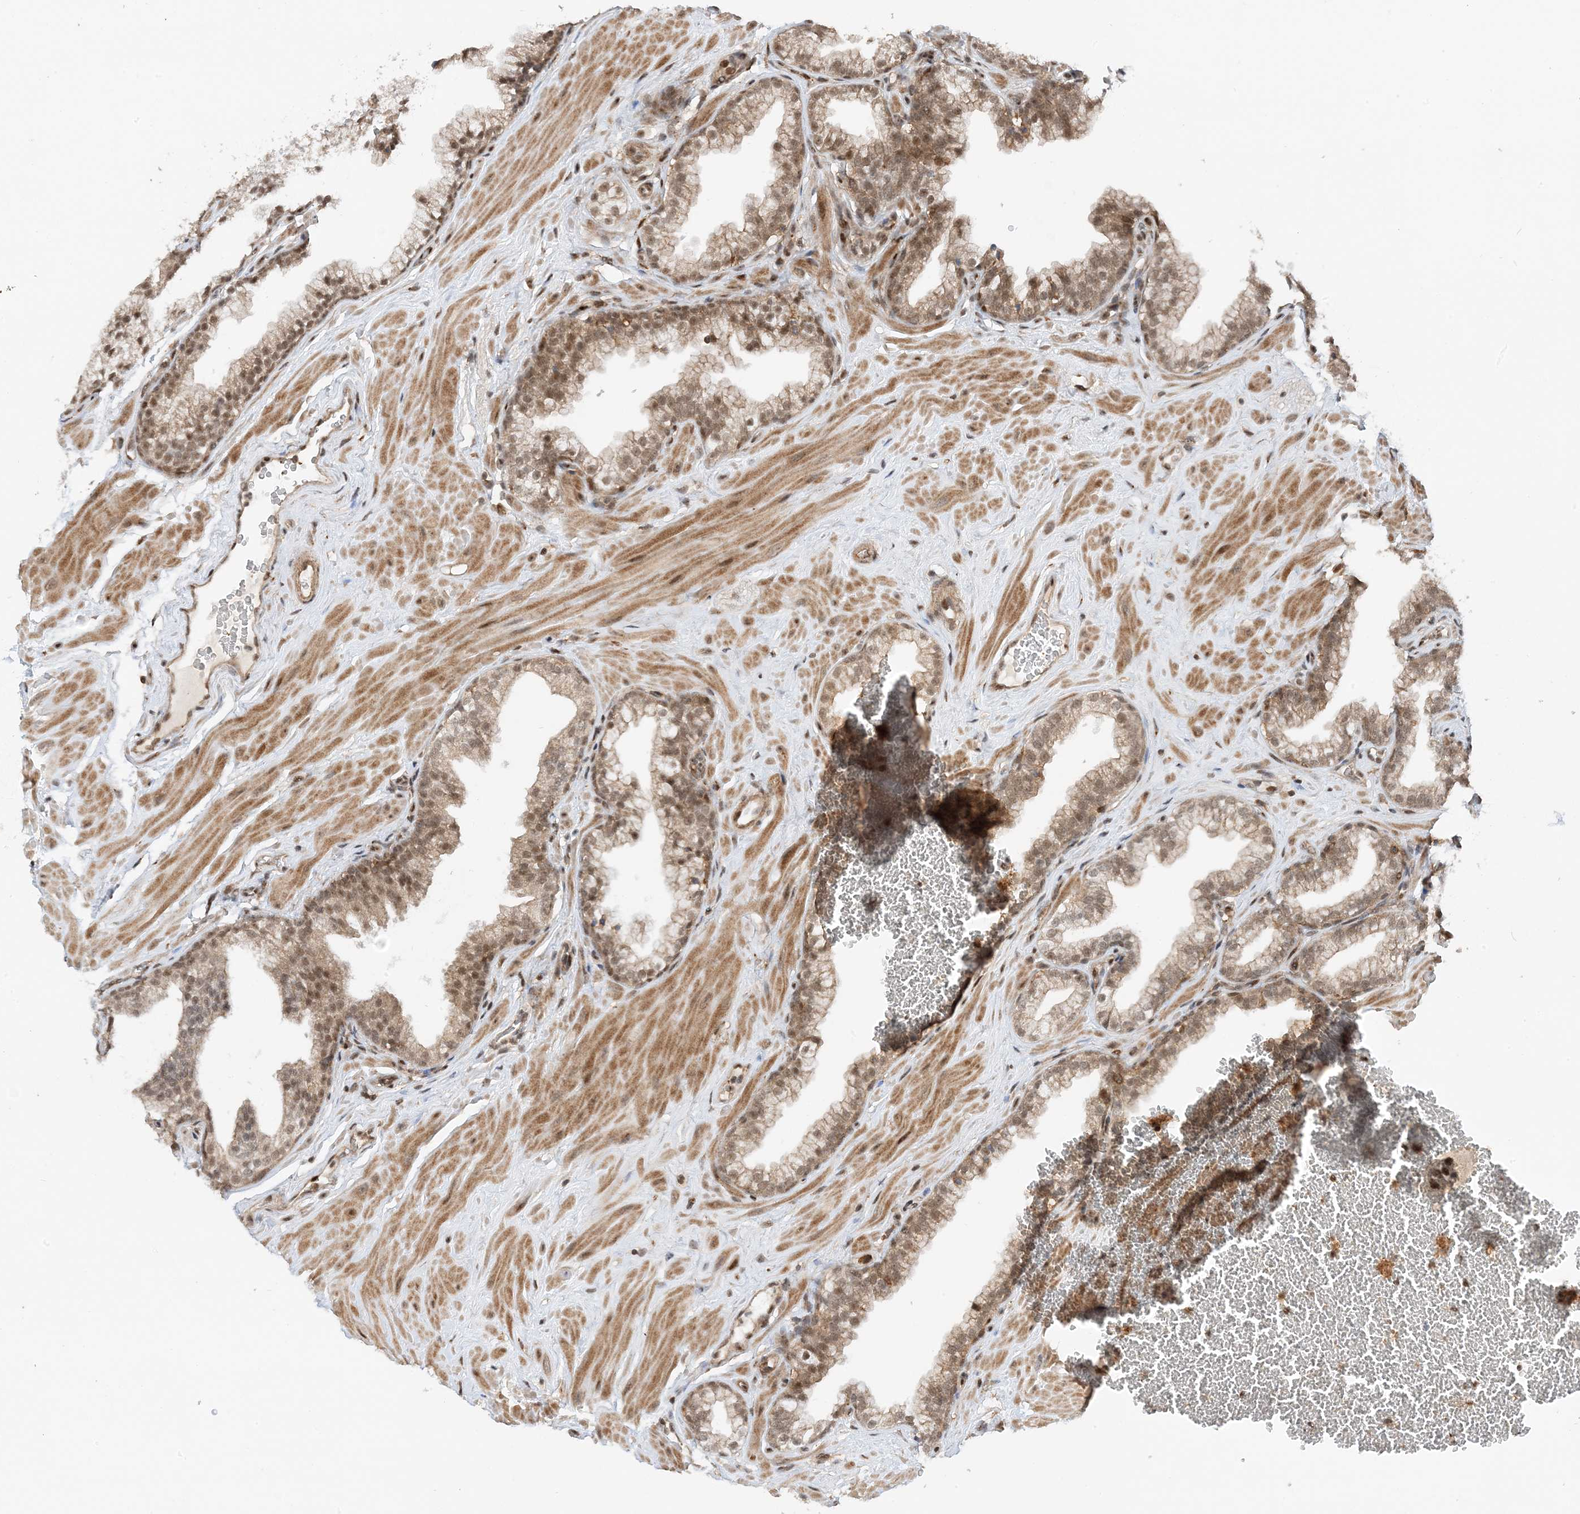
{"staining": {"intensity": "moderate", "quantity": "25%-75%", "location": "cytoplasmic/membranous,nuclear"}, "tissue": "prostate", "cell_type": "Glandular cells", "image_type": "normal", "snomed": [{"axis": "morphology", "description": "Normal tissue, NOS"}, {"axis": "morphology", "description": "Urothelial carcinoma, Low grade"}, {"axis": "topography", "description": "Urinary bladder"}, {"axis": "topography", "description": "Prostate"}], "caption": "Immunohistochemistry (IHC) micrograph of benign human prostate stained for a protein (brown), which exhibits medium levels of moderate cytoplasmic/membranous,nuclear expression in approximately 25%-75% of glandular cells.", "gene": "TATDN3", "patient": {"sex": "male", "age": 60}}